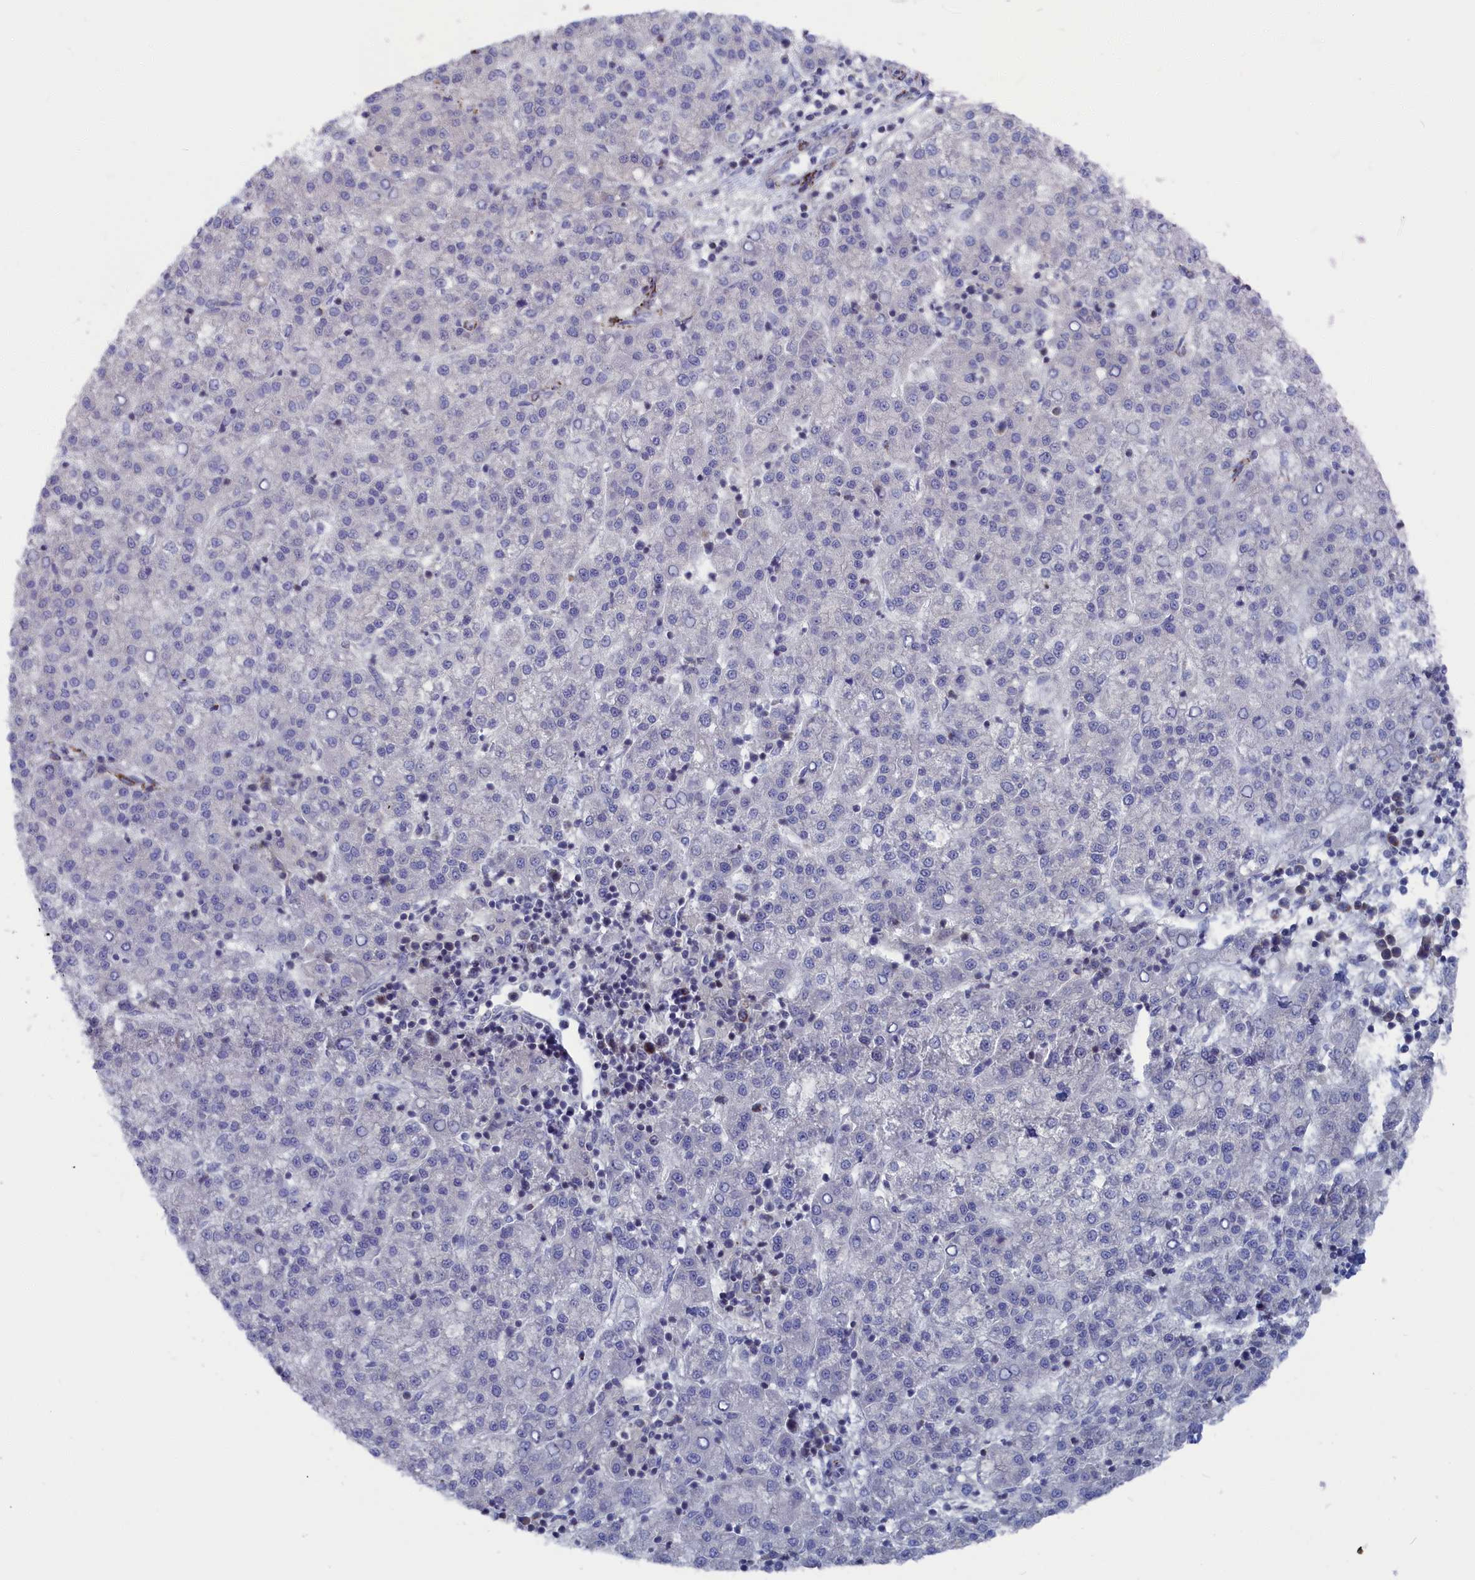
{"staining": {"intensity": "negative", "quantity": "none", "location": "none"}, "tissue": "liver cancer", "cell_type": "Tumor cells", "image_type": "cancer", "snomed": [{"axis": "morphology", "description": "Carcinoma, Hepatocellular, NOS"}, {"axis": "topography", "description": "Liver"}], "caption": "Human hepatocellular carcinoma (liver) stained for a protein using immunohistochemistry reveals no staining in tumor cells.", "gene": "CEND1", "patient": {"sex": "female", "age": 58}}